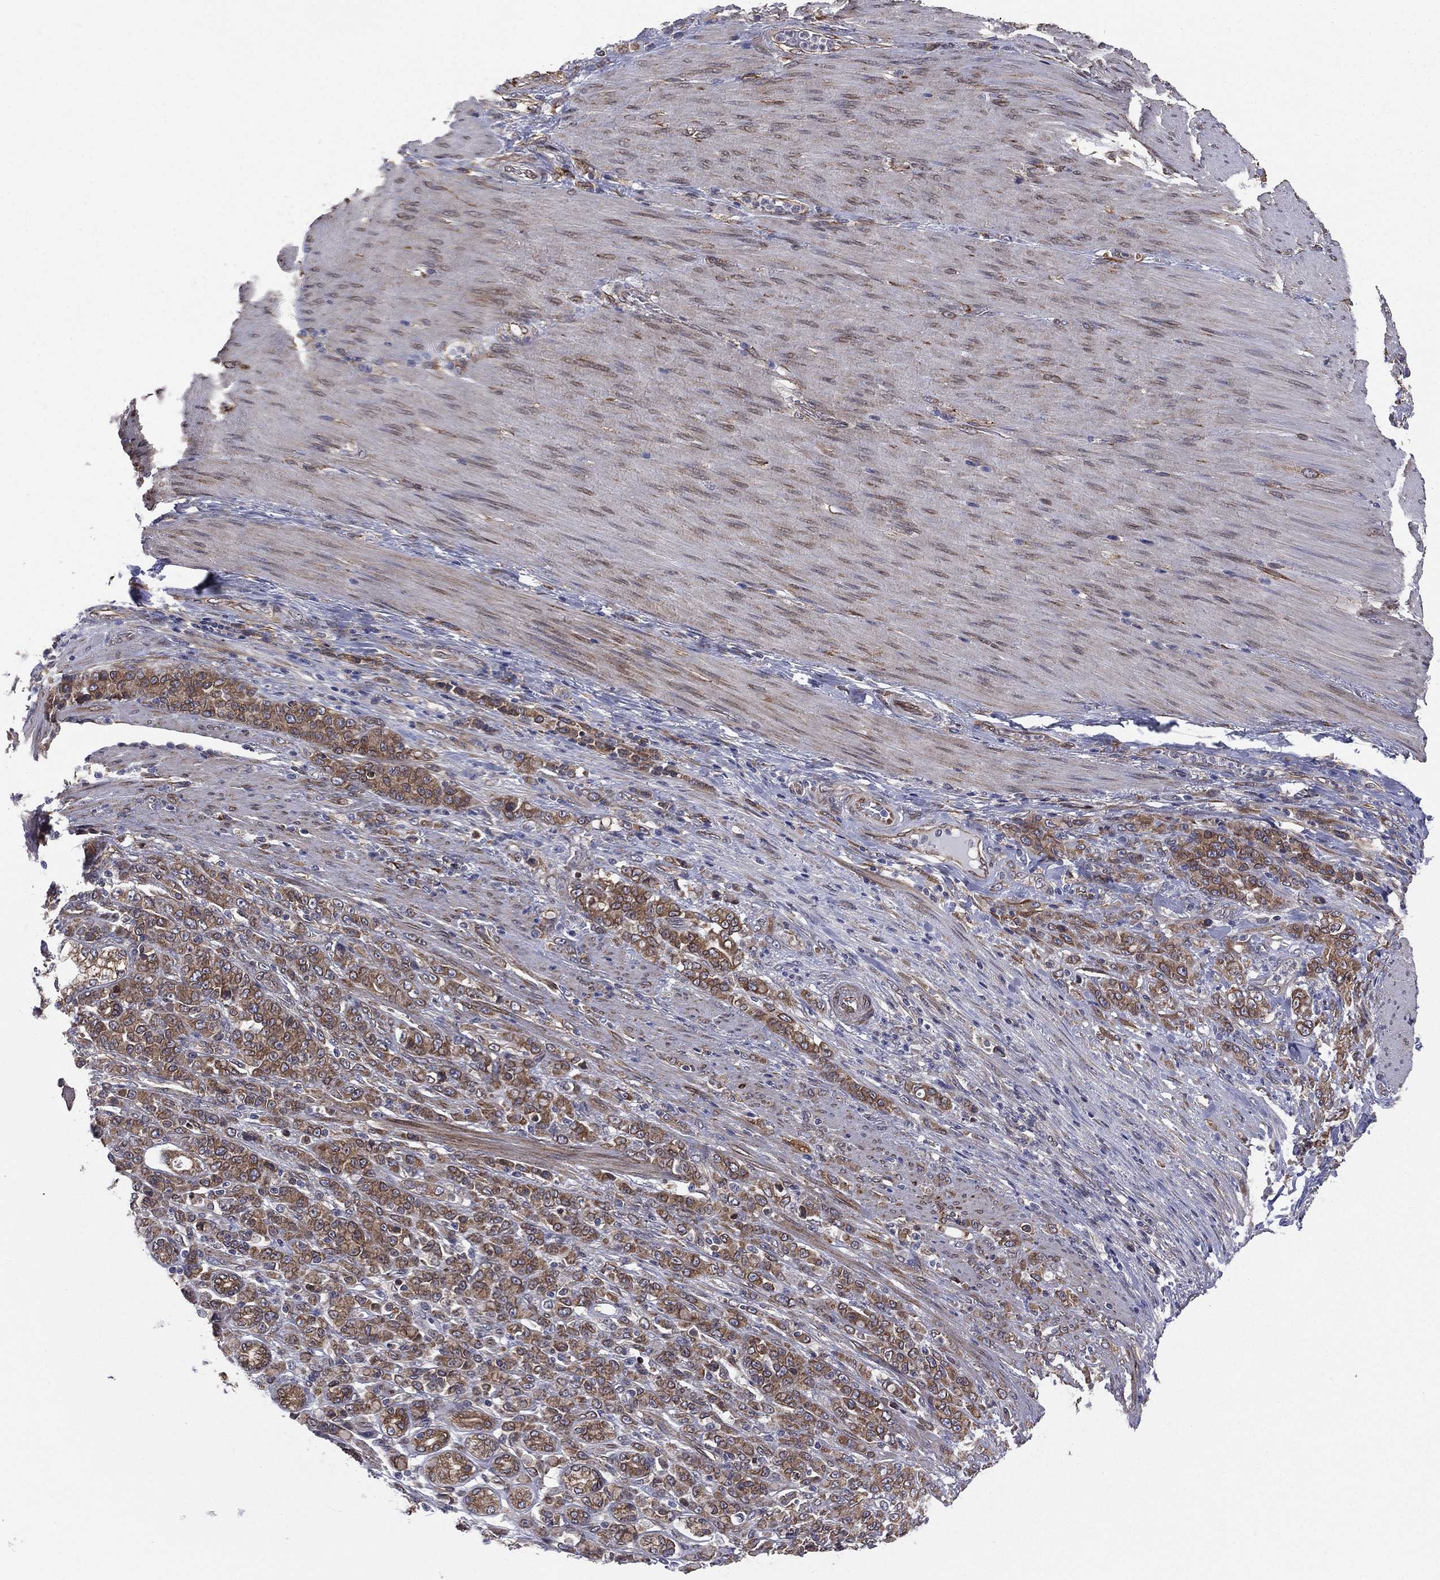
{"staining": {"intensity": "moderate", "quantity": ">75%", "location": "cytoplasmic/membranous"}, "tissue": "stomach cancer", "cell_type": "Tumor cells", "image_type": "cancer", "snomed": [{"axis": "morphology", "description": "Normal tissue, NOS"}, {"axis": "morphology", "description": "Adenocarcinoma, NOS"}, {"axis": "topography", "description": "Stomach"}], "caption": "An IHC histopathology image of neoplastic tissue is shown. Protein staining in brown shows moderate cytoplasmic/membranous positivity in stomach cancer within tumor cells. Using DAB (3,3'-diaminobenzidine) (brown) and hematoxylin (blue) stains, captured at high magnification using brightfield microscopy.", "gene": "PGRMC1", "patient": {"sex": "female", "age": 79}}